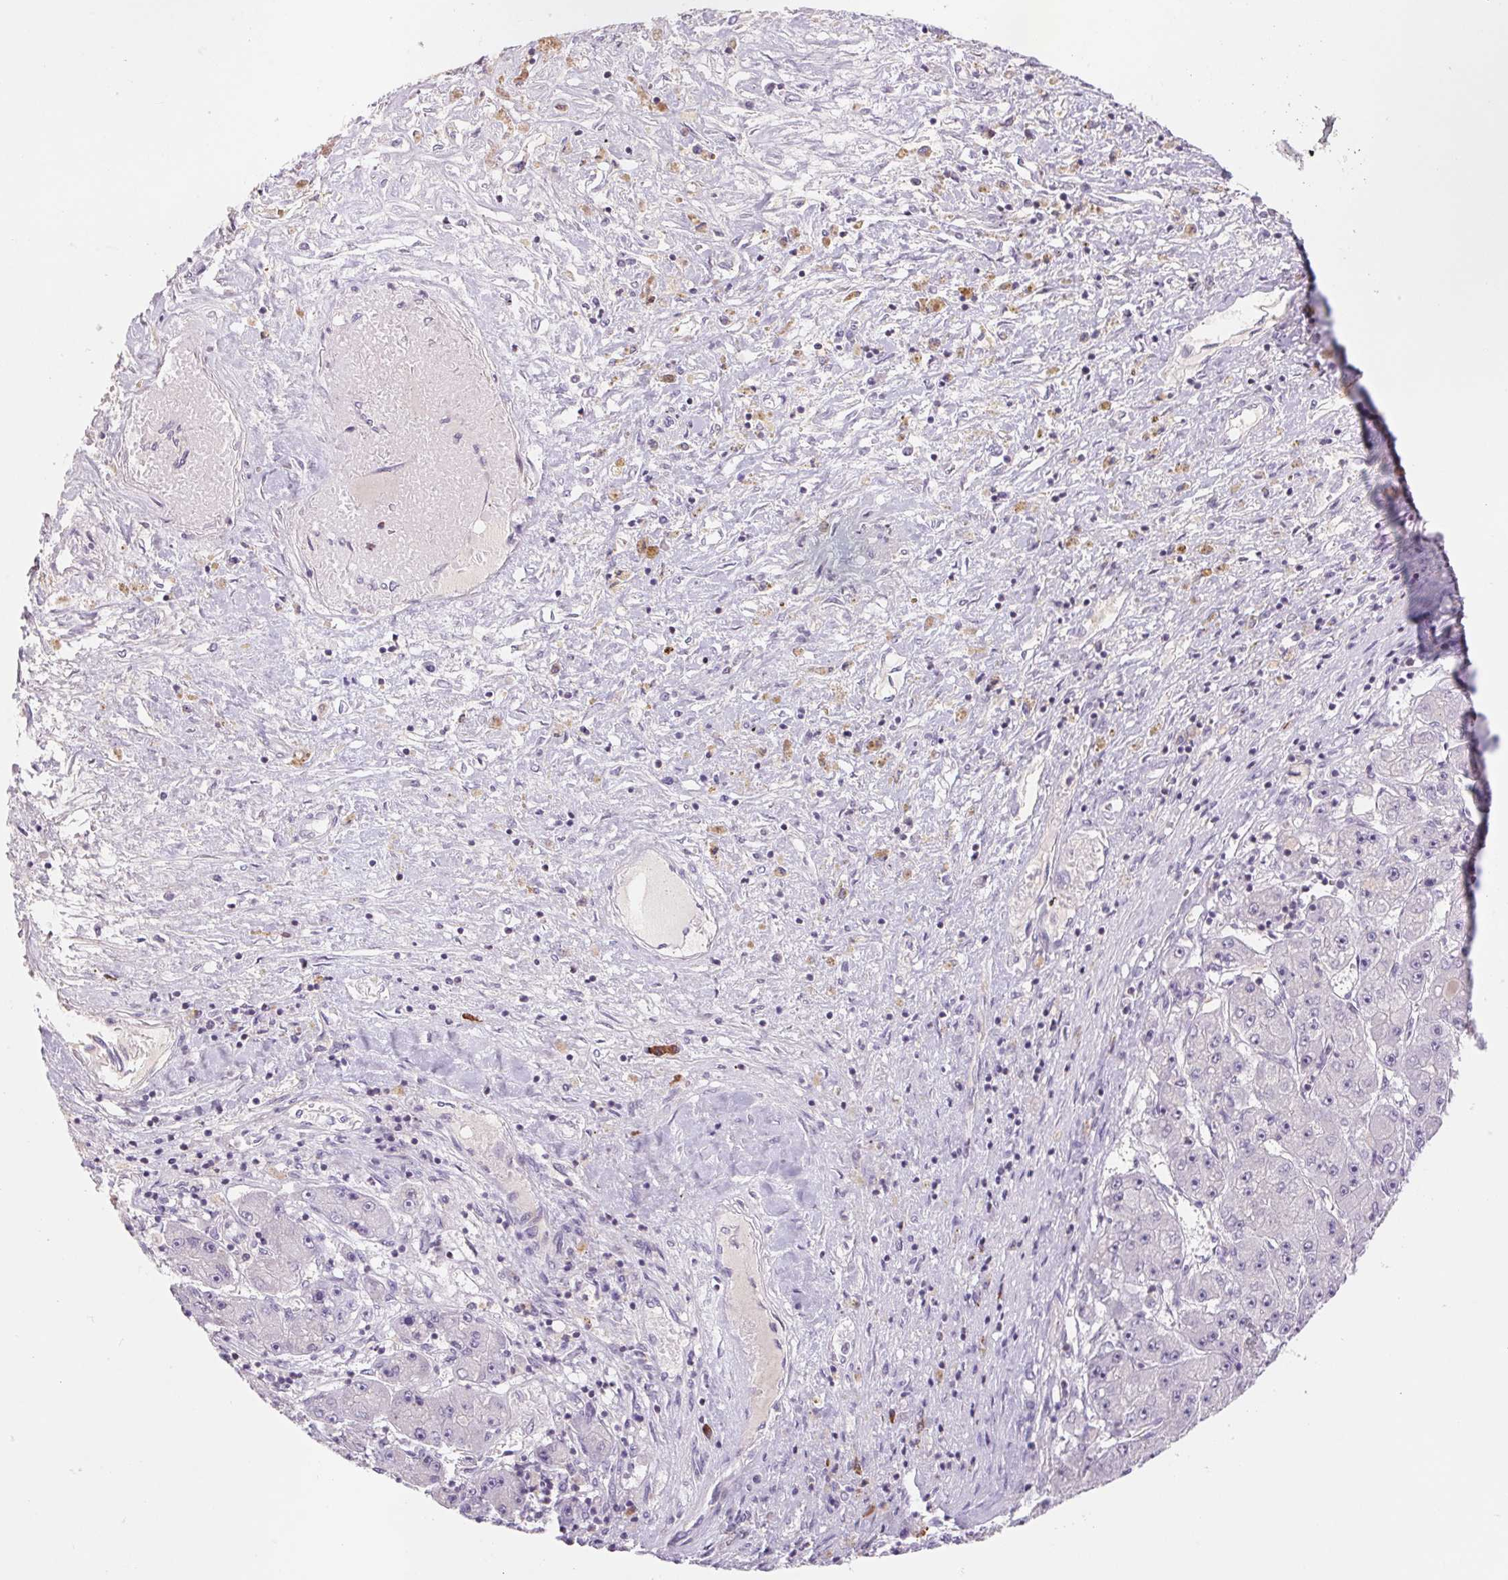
{"staining": {"intensity": "negative", "quantity": "none", "location": "none"}, "tissue": "liver cancer", "cell_type": "Tumor cells", "image_type": "cancer", "snomed": [{"axis": "morphology", "description": "Carcinoma, Hepatocellular, NOS"}, {"axis": "topography", "description": "Liver"}], "caption": "Immunohistochemistry of human hepatocellular carcinoma (liver) shows no positivity in tumor cells.", "gene": "KIF26A", "patient": {"sex": "female", "age": 61}}